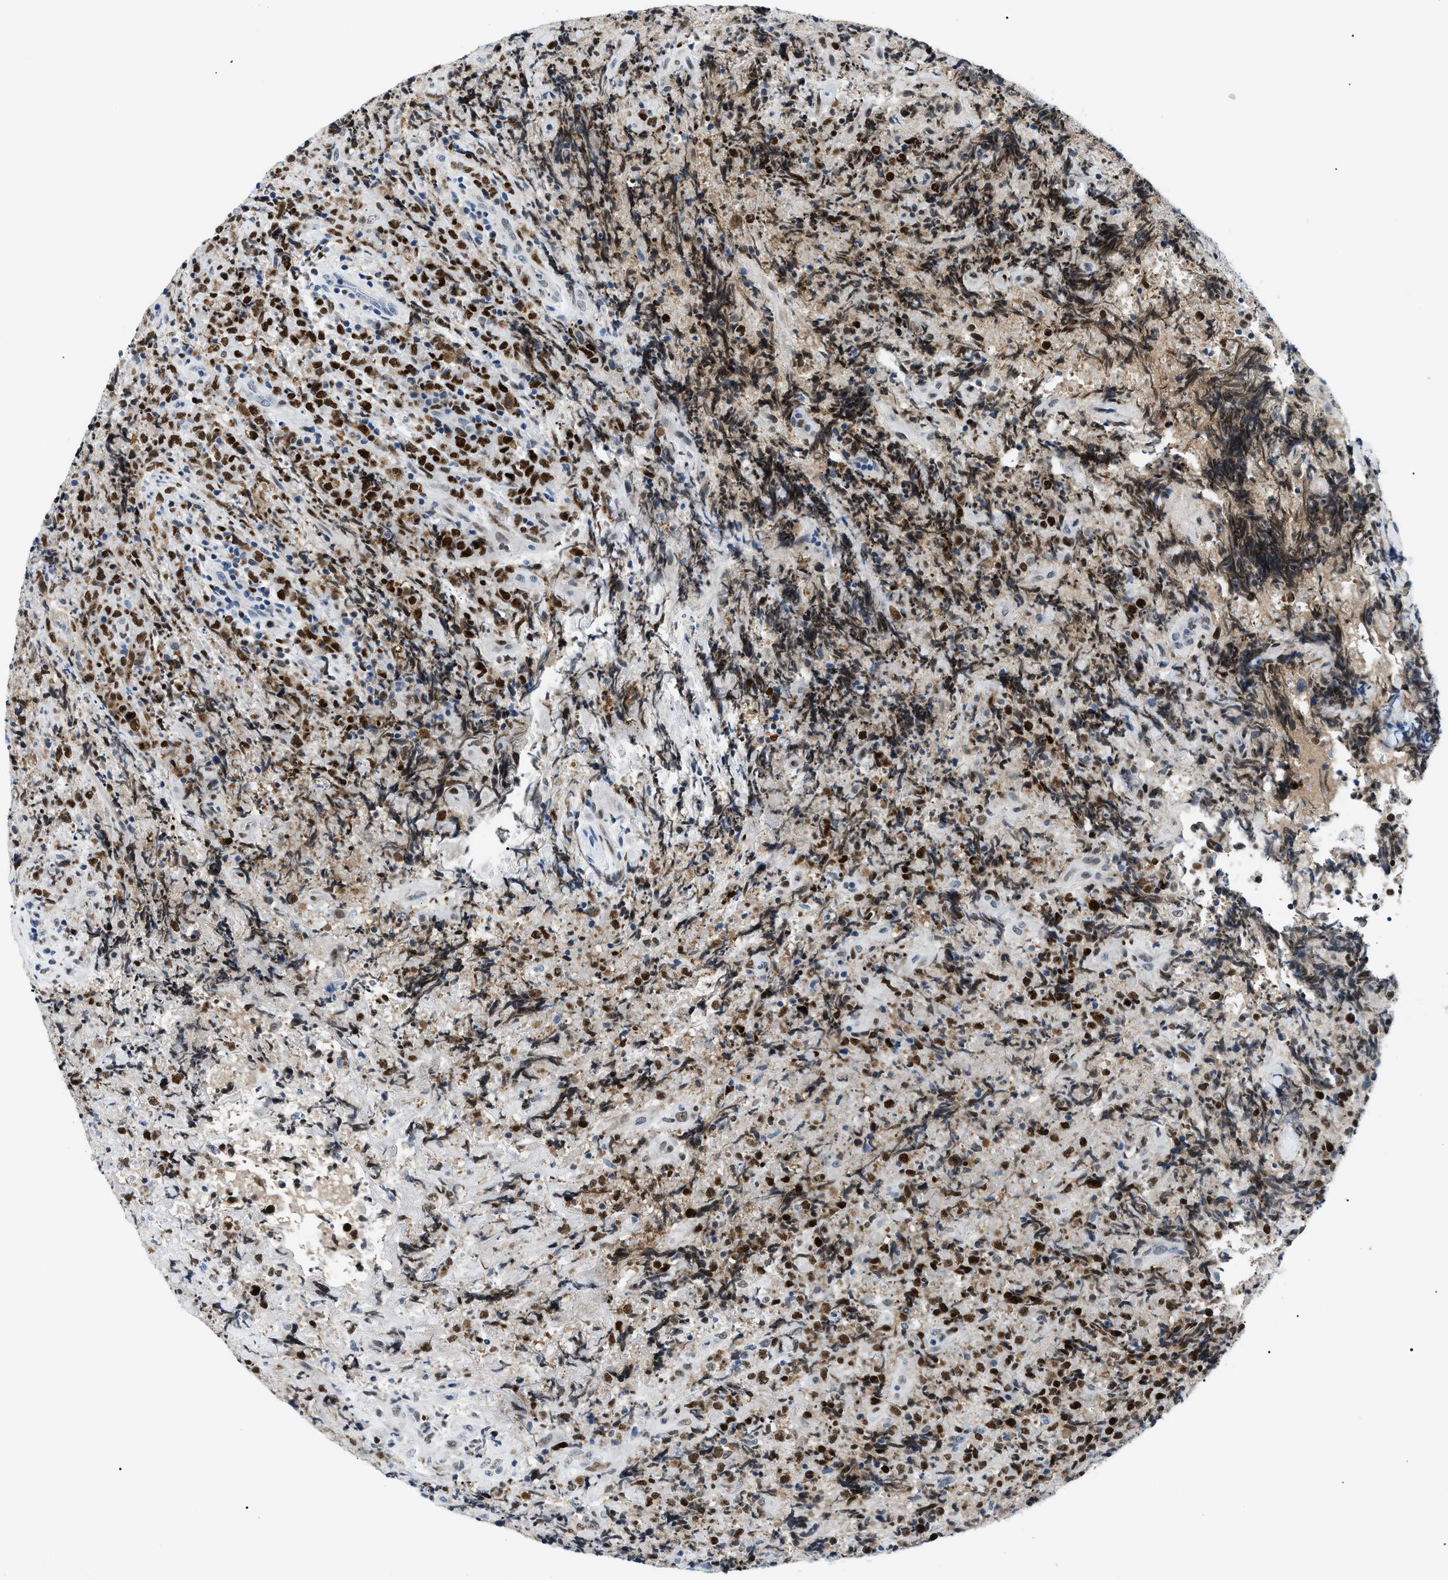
{"staining": {"intensity": "strong", "quantity": "25%-75%", "location": "nuclear"}, "tissue": "lymphoma", "cell_type": "Tumor cells", "image_type": "cancer", "snomed": [{"axis": "morphology", "description": "Malignant lymphoma, non-Hodgkin's type, High grade"}, {"axis": "topography", "description": "Tonsil"}], "caption": "Tumor cells display high levels of strong nuclear expression in about 25%-75% of cells in human lymphoma.", "gene": "SMARCC1", "patient": {"sex": "female", "age": 36}}